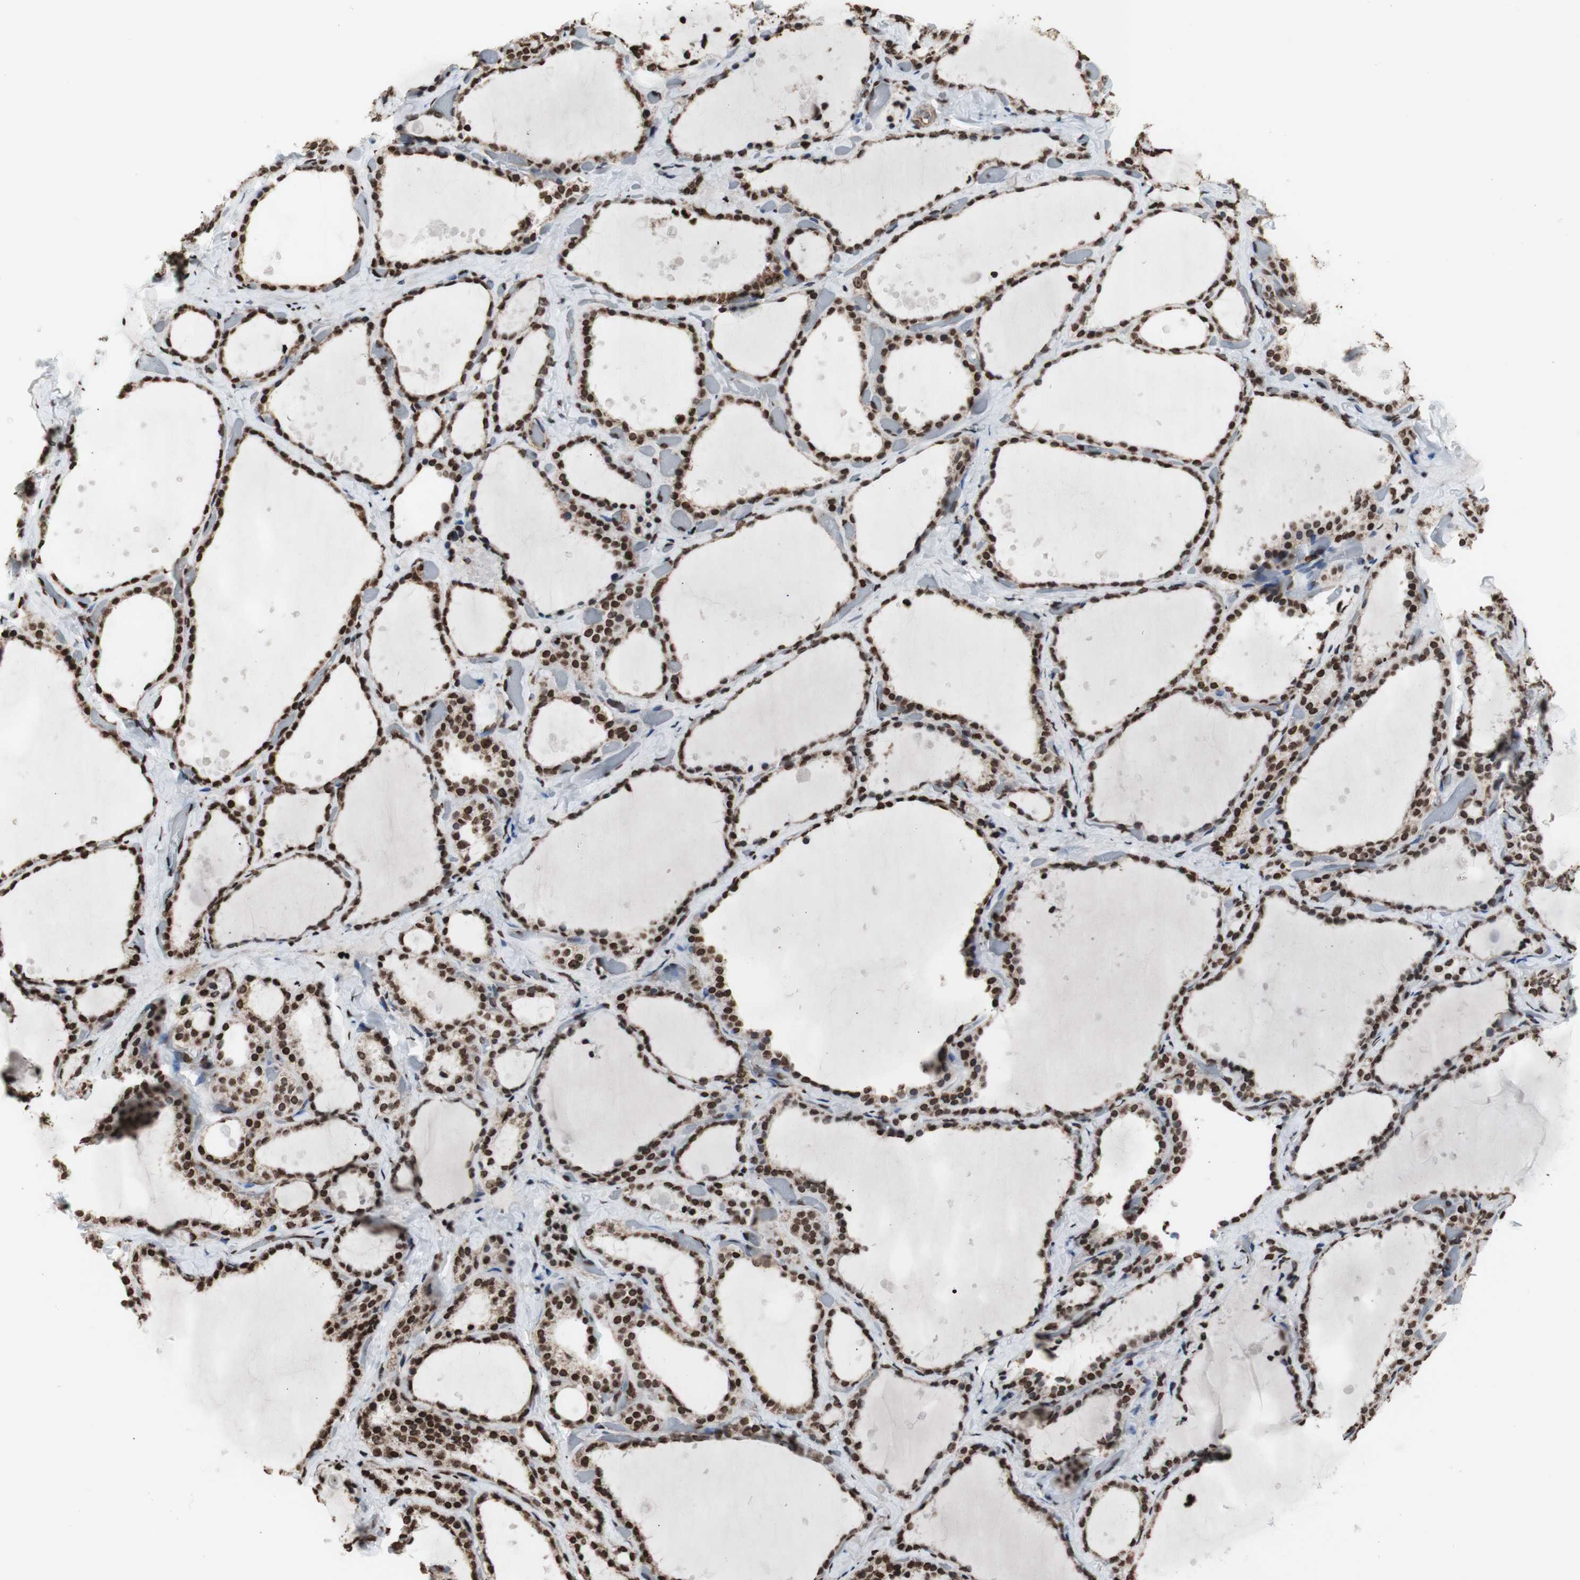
{"staining": {"intensity": "strong", "quantity": ">75%", "location": "nuclear"}, "tissue": "thyroid gland", "cell_type": "Glandular cells", "image_type": "normal", "snomed": [{"axis": "morphology", "description": "Normal tissue, NOS"}, {"axis": "topography", "description": "Thyroid gland"}], "caption": "Thyroid gland stained for a protein reveals strong nuclear positivity in glandular cells. The staining is performed using DAB (3,3'-diaminobenzidine) brown chromogen to label protein expression. The nuclei are counter-stained blue using hematoxylin.", "gene": "SNAI2", "patient": {"sex": "female", "age": 44}}